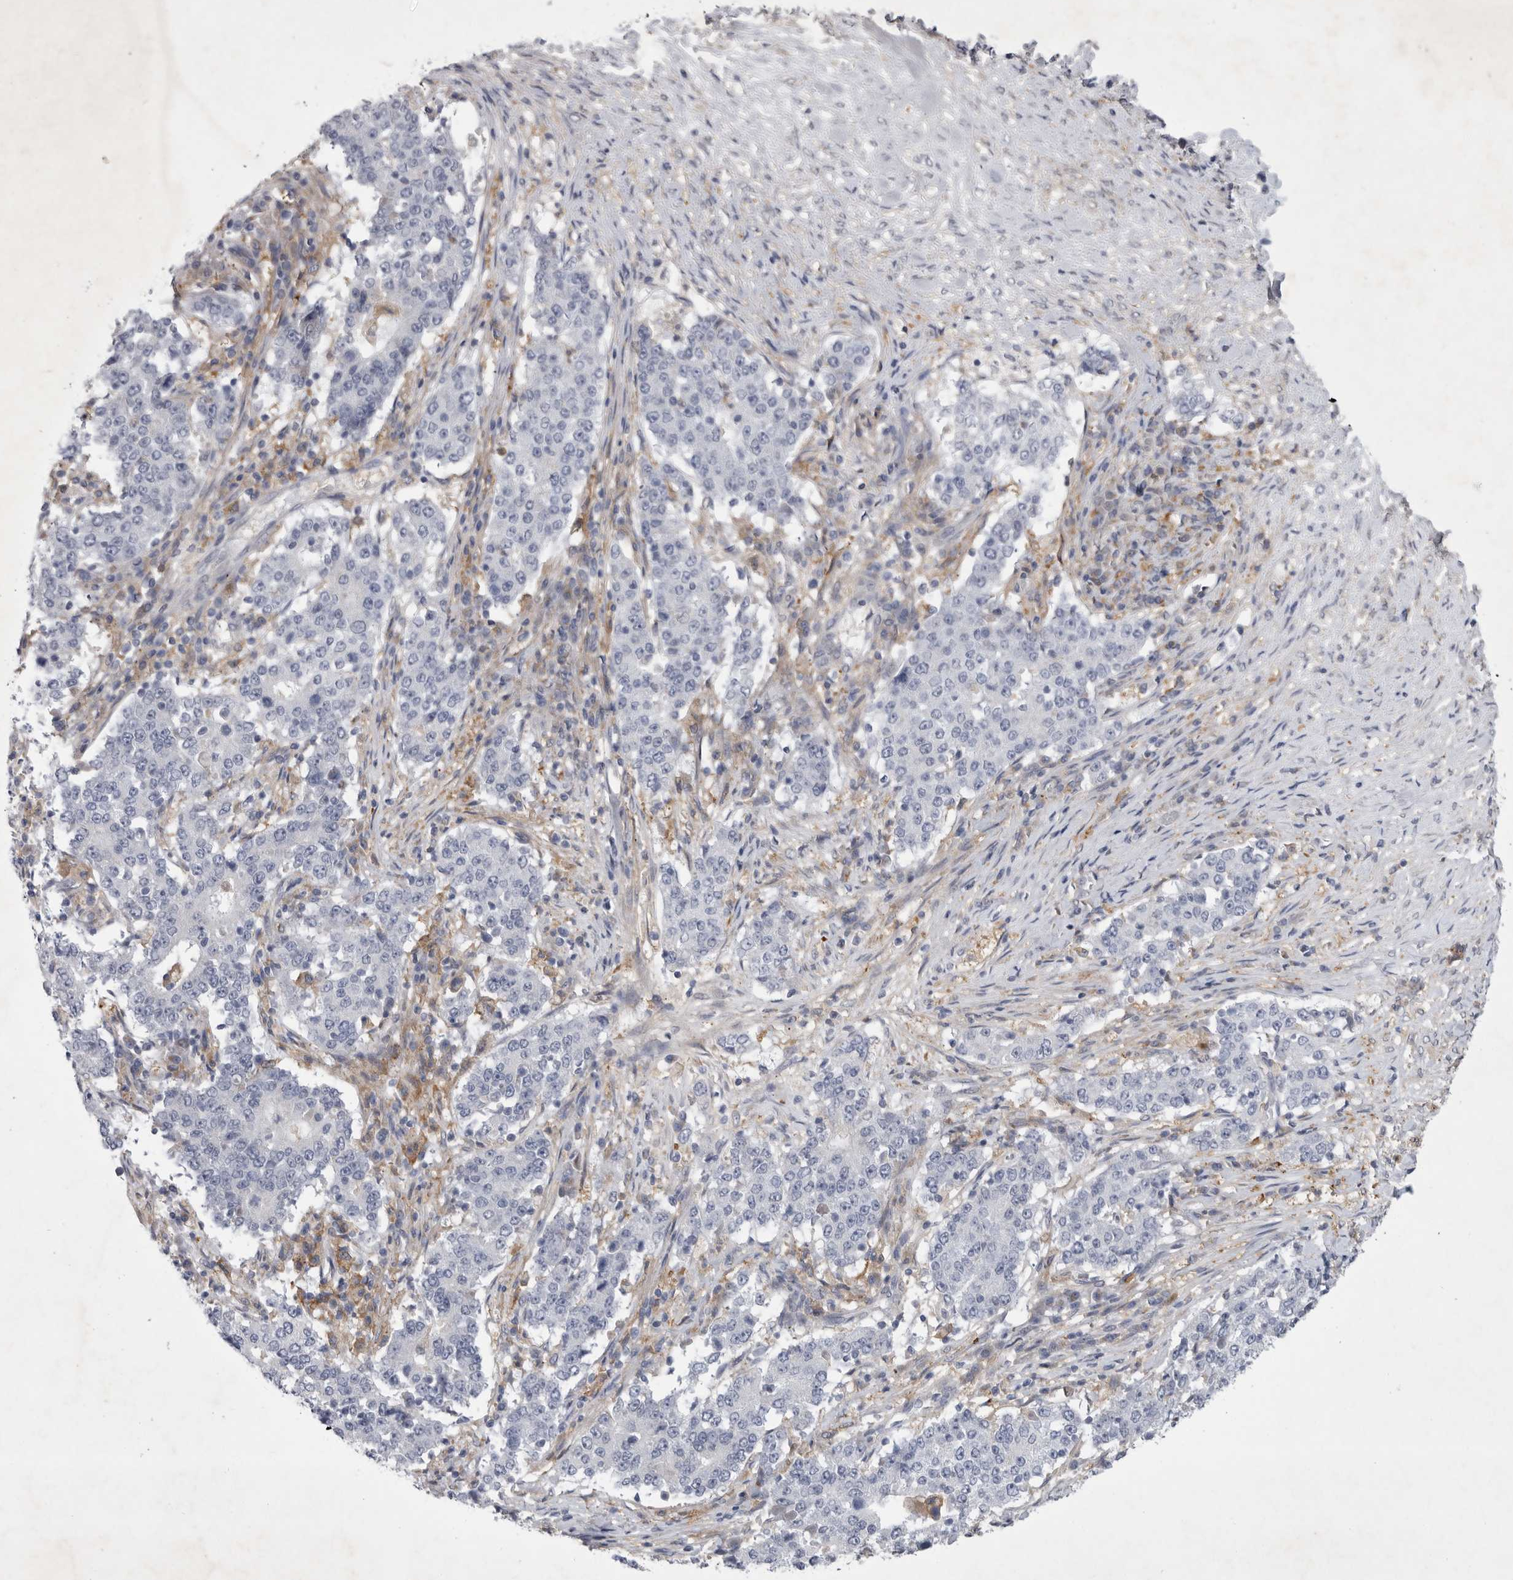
{"staining": {"intensity": "negative", "quantity": "none", "location": "none"}, "tissue": "stomach cancer", "cell_type": "Tumor cells", "image_type": "cancer", "snomed": [{"axis": "morphology", "description": "Adenocarcinoma, NOS"}, {"axis": "topography", "description": "Stomach"}], "caption": "Histopathology image shows no significant protein positivity in tumor cells of adenocarcinoma (stomach).", "gene": "SIGLEC10", "patient": {"sex": "male", "age": 59}}